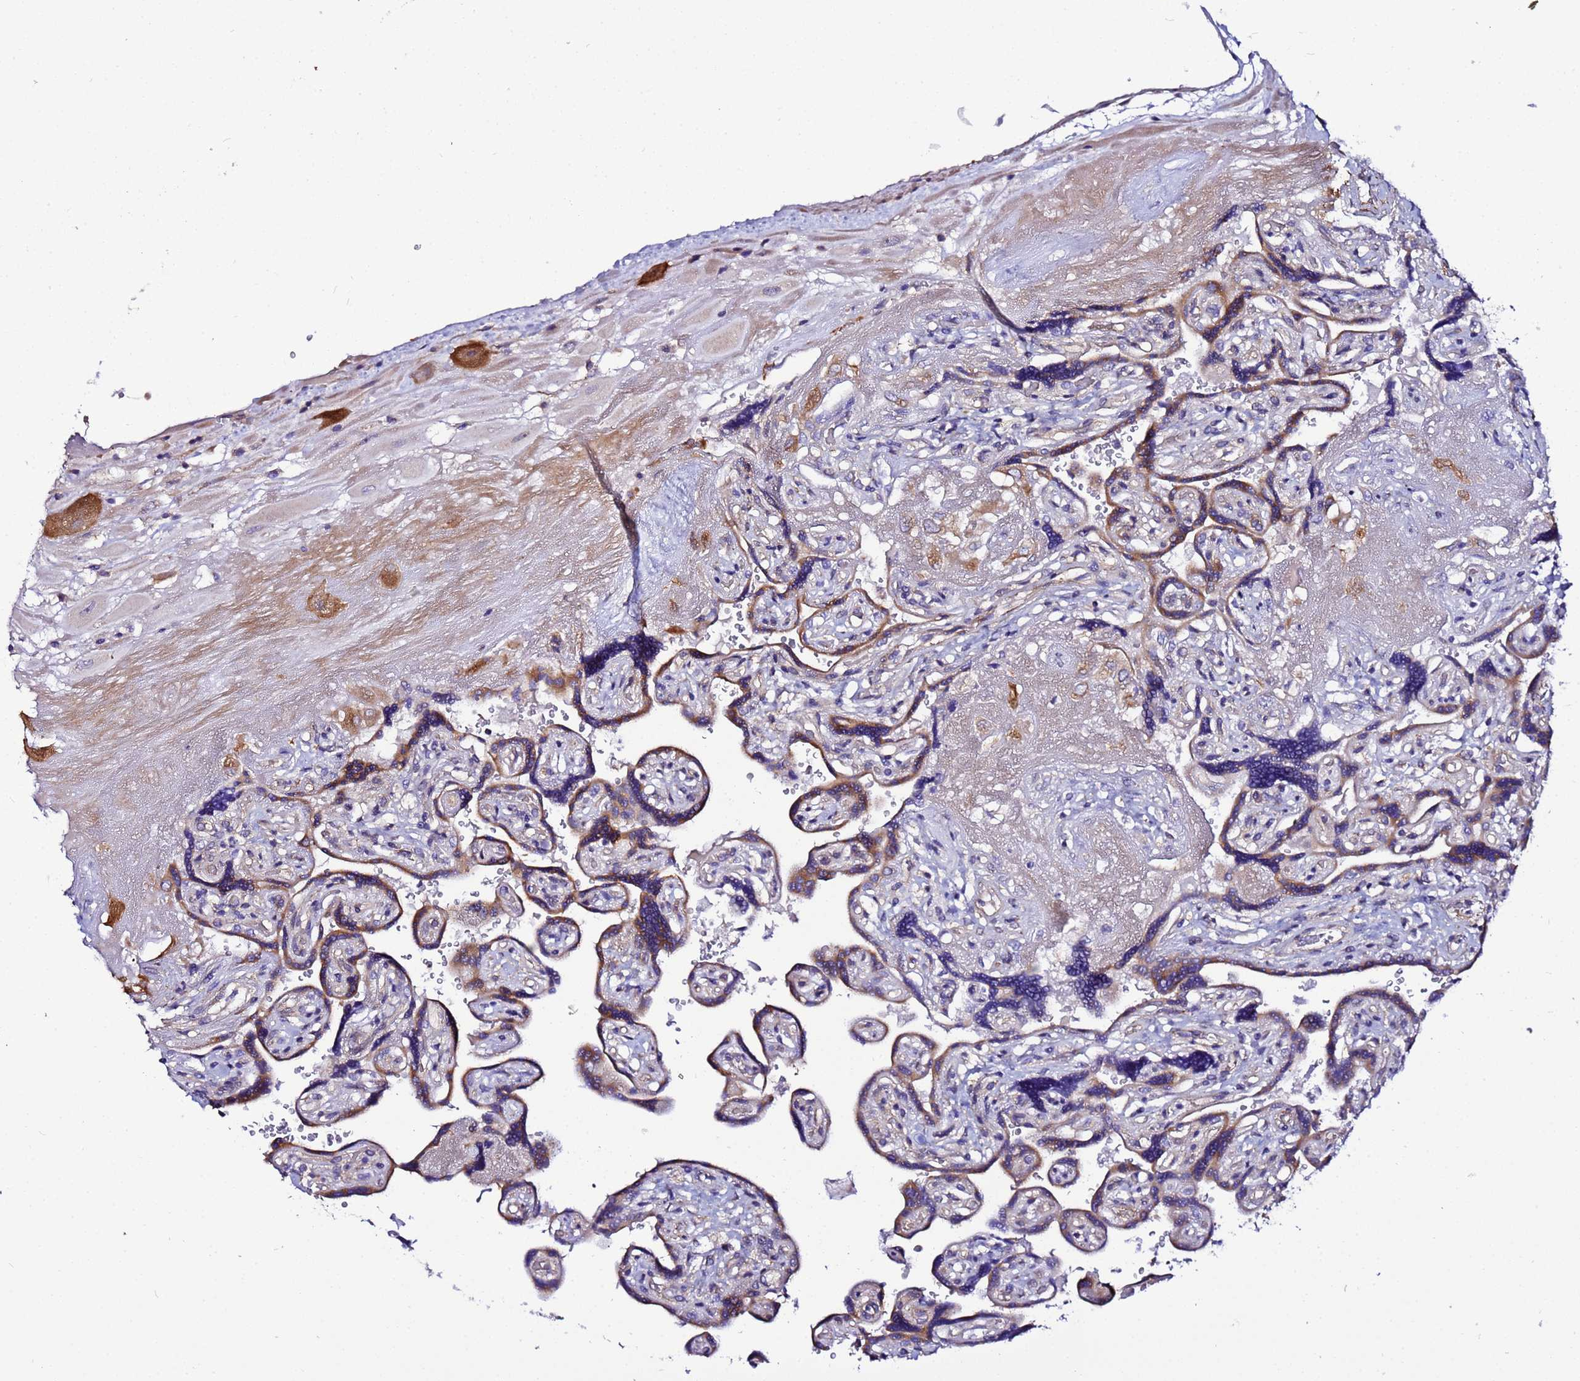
{"staining": {"intensity": "strong", "quantity": "<25%", "location": "cytoplasmic/membranous"}, "tissue": "placenta", "cell_type": "Decidual cells", "image_type": "normal", "snomed": [{"axis": "morphology", "description": "Normal tissue, NOS"}, {"axis": "topography", "description": "Placenta"}], "caption": "Immunohistochemistry of benign human placenta demonstrates medium levels of strong cytoplasmic/membranous staining in about <25% of decidual cells. Nuclei are stained in blue.", "gene": "JRKL", "patient": {"sex": "female", "age": 32}}